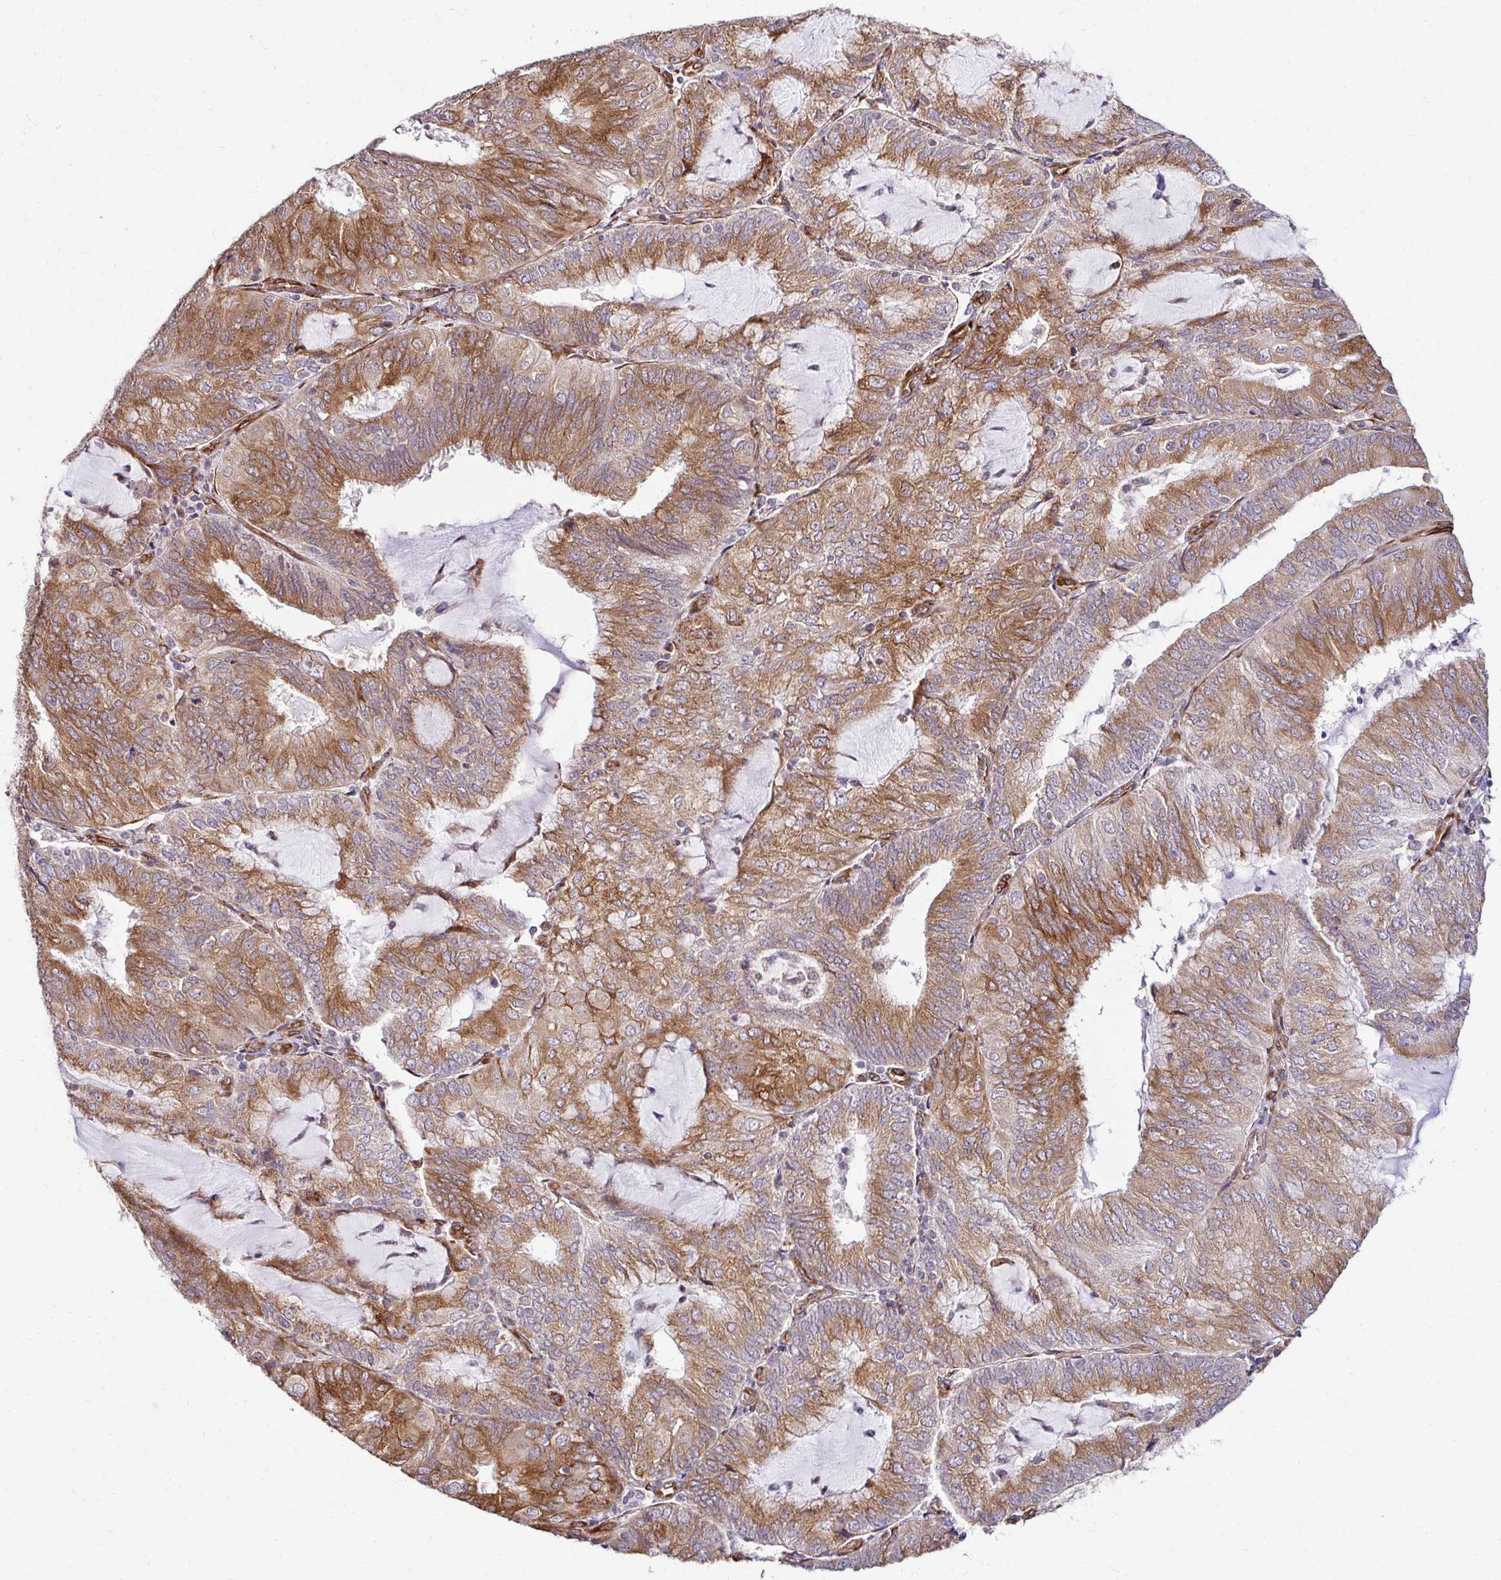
{"staining": {"intensity": "moderate", "quantity": ">75%", "location": "cytoplasmic/membranous"}, "tissue": "endometrial cancer", "cell_type": "Tumor cells", "image_type": "cancer", "snomed": [{"axis": "morphology", "description": "Adenocarcinoma, NOS"}, {"axis": "topography", "description": "Endometrium"}], "caption": "Moderate cytoplasmic/membranous protein staining is identified in about >75% of tumor cells in endometrial cancer (adenocarcinoma).", "gene": "HPS1", "patient": {"sex": "female", "age": 81}}